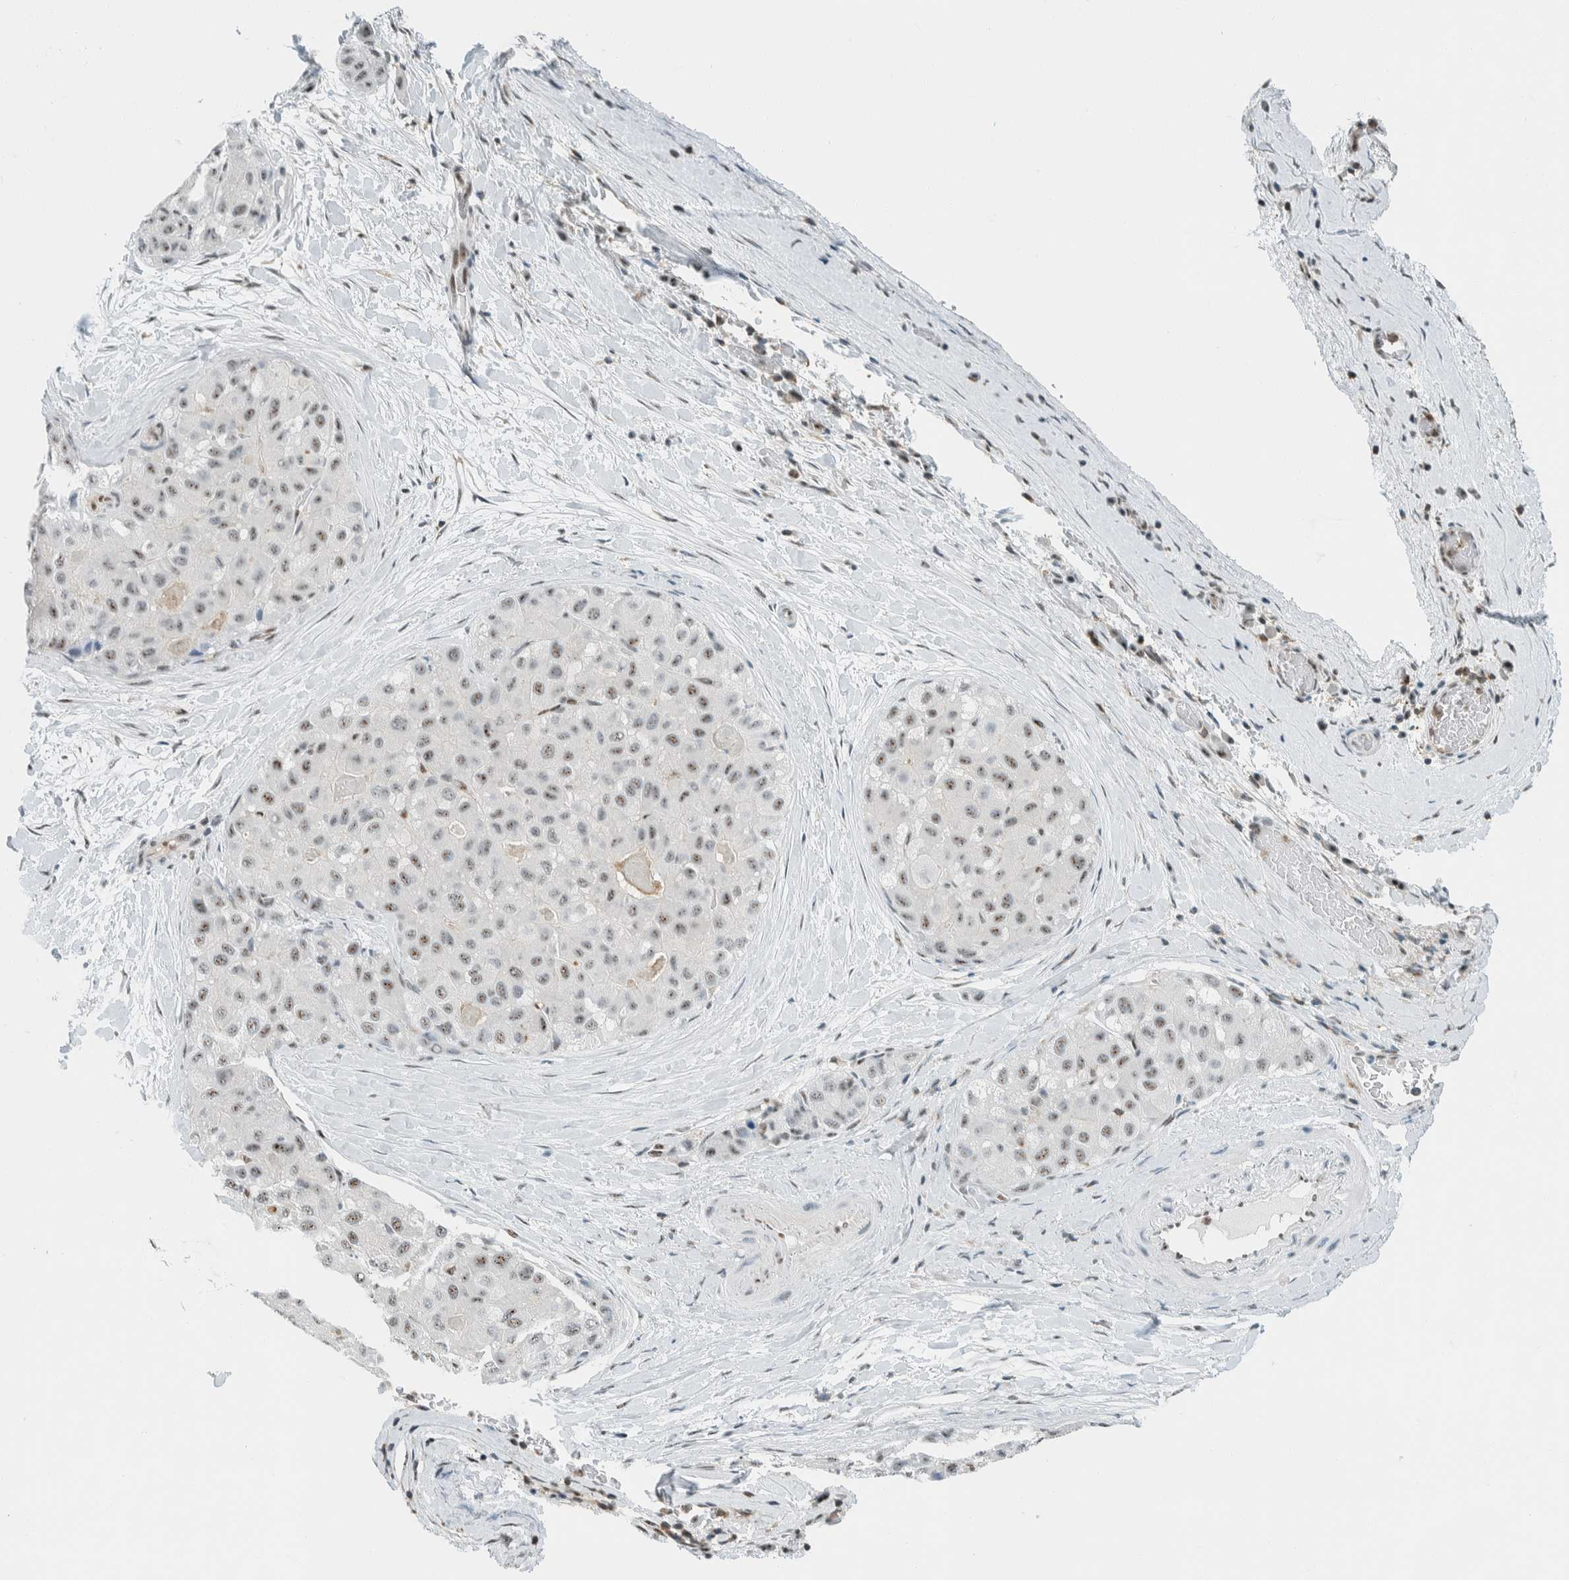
{"staining": {"intensity": "weak", "quantity": ">75%", "location": "nuclear"}, "tissue": "liver cancer", "cell_type": "Tumor cells", "image_type": "cancer", "snomed": [{"axis": "morphology", "description": "Carcinoma, Hepatocellular, NOS"}, {"axis": "topography", "description": "Liver"}], "caption": "High-power microscopy captured an immunohistochemistry (IHC) micrograph of hepatocellular carcinoma (liver), revealing weak nuclear expression in approximately >75% of tumor cells.", "gene": "CYSRT1", "patient": {"sex": "male", "age": 80}}